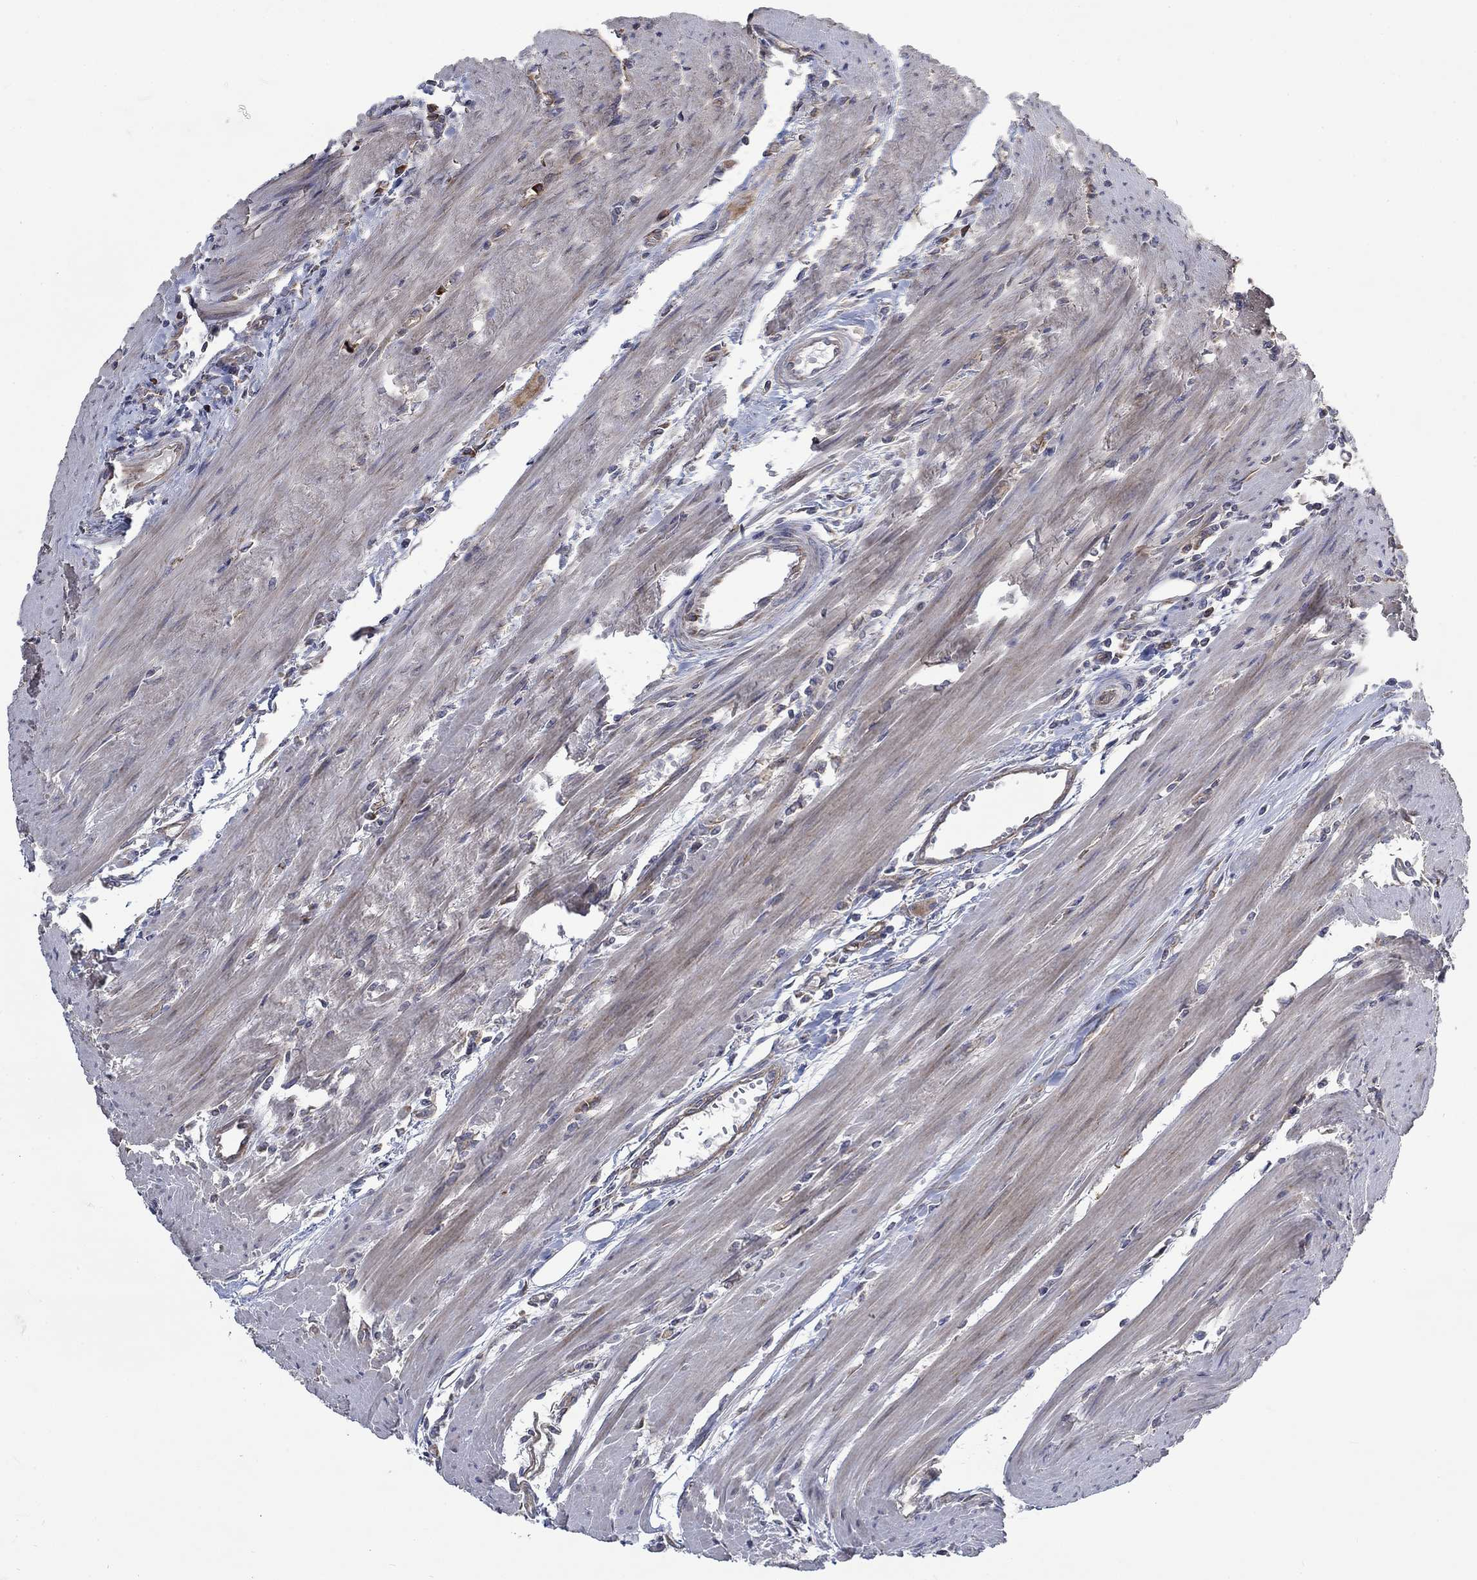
{"staining": {"intensity": "moderate", "quantity": "25%-75%", "location": "cytoplasmic/membranous"}, "tissue": "colorectal cancer", "cell_type": "Tumor cells", "image_type": "cancer", "snomed": [{"axis": "morphology", "description": "Adenocarcinoma, NOS"}, {"axis": "topography", "description": "Rectum"}], "caption": "Tumor cells display moderate cytoplasmic/membranous positivity in approximately 25%-75% of cells in colorectal cancer.", "gene": "RPLP0", "patient": {"sex": "male", "age": 67}}